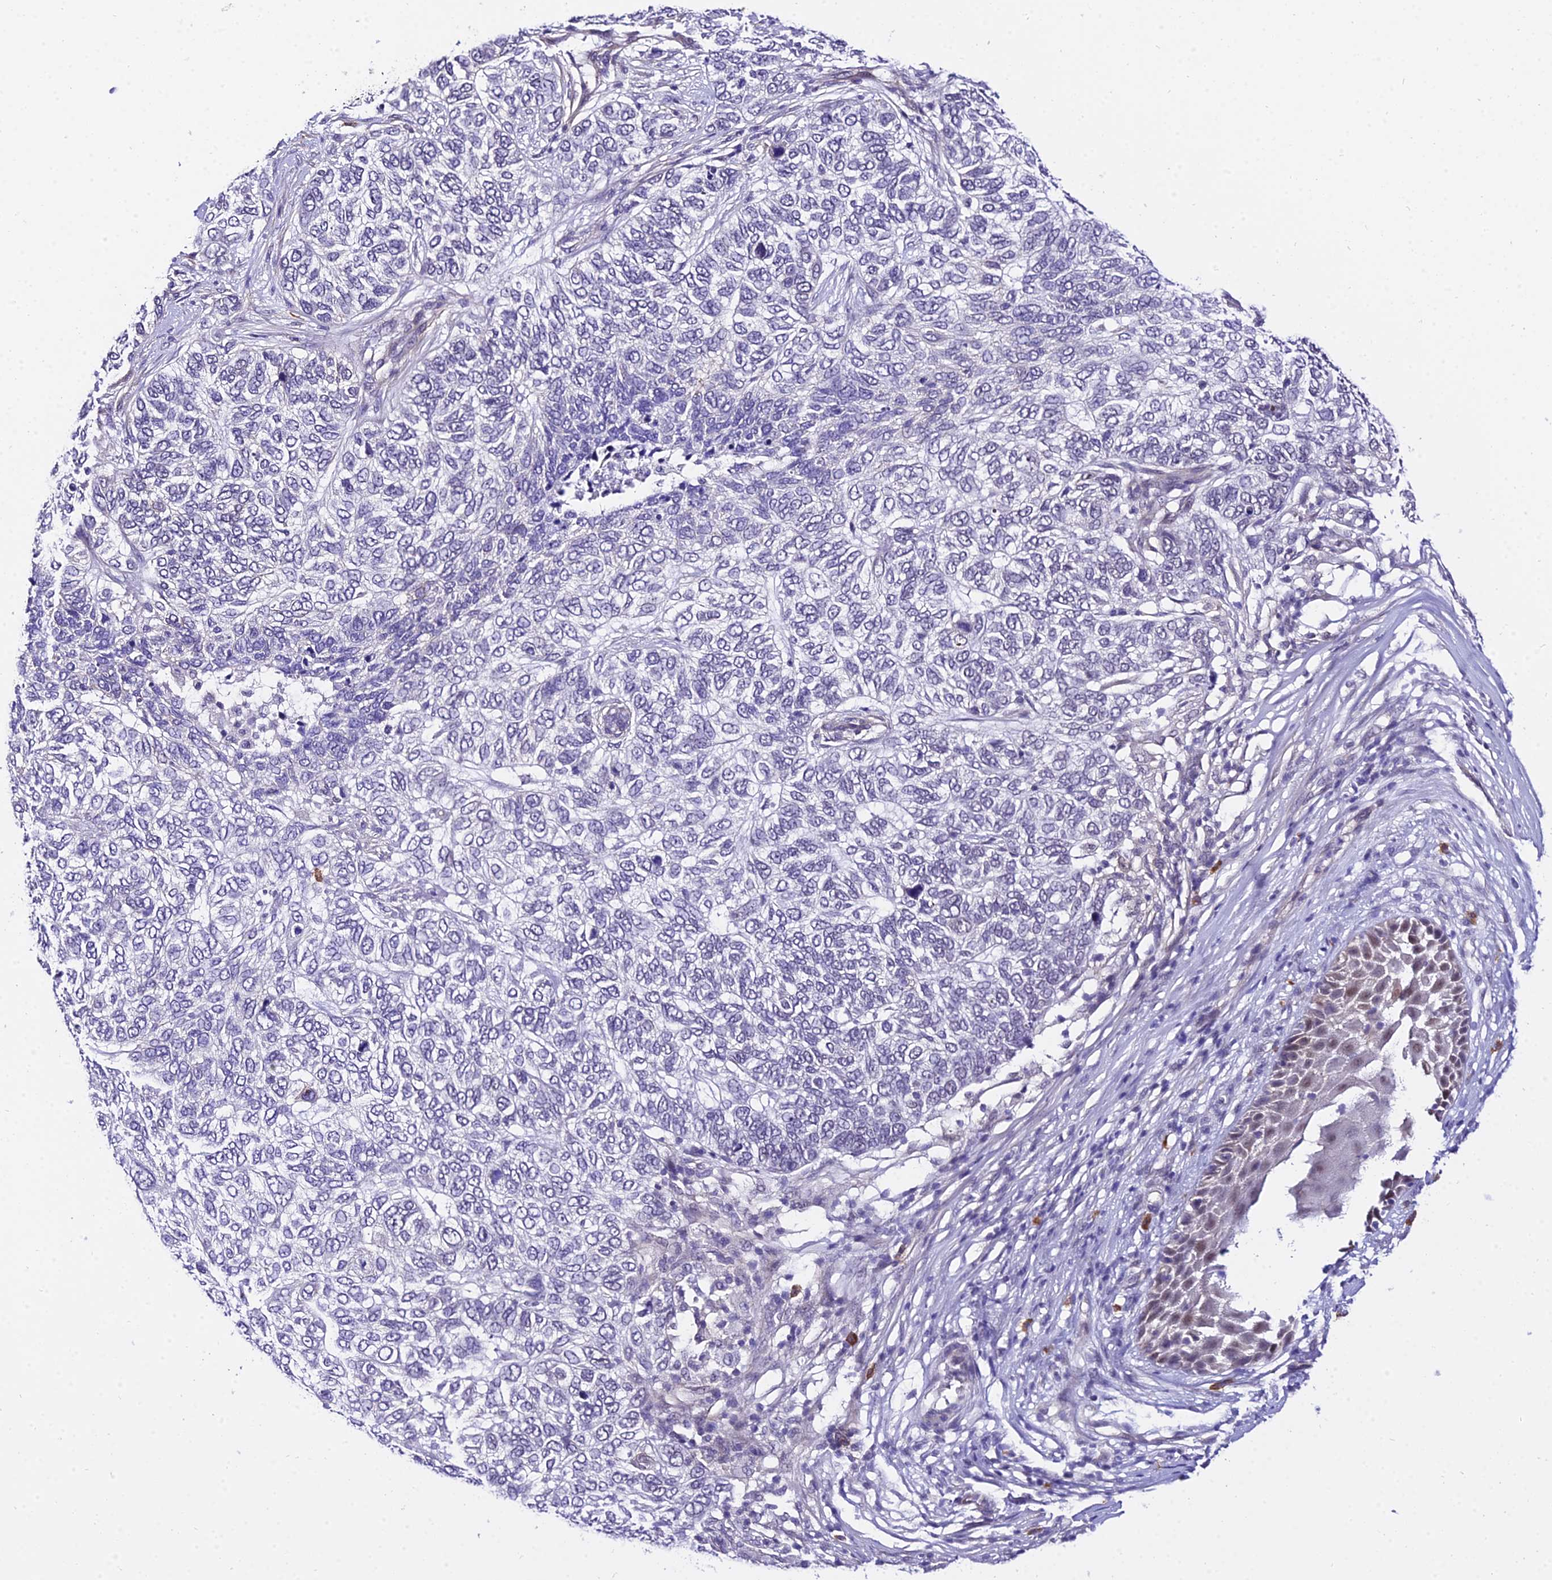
{"staining": {"intensity": "negative", "quantity": "none", "location": "none"}, "tissue": "skin cancer", "cell_type": "Tumor cells", "image_type": "cancer", "snomed": [{"axis": "morphology", "description": "Basal cell carcinoma"}, {"axis": "topography", "description": "Skin"}], "caption": "Immunohistochemistry histopathology image of neoplastic tissue: human skin cancer (basal cell carcinoma) stained with DAB (3,3'-diaminobenzidine) shows no significant protein positivity in tumor cells.", "gene": "POLR2I", "patient": {"sex": "female", "age": 65}}